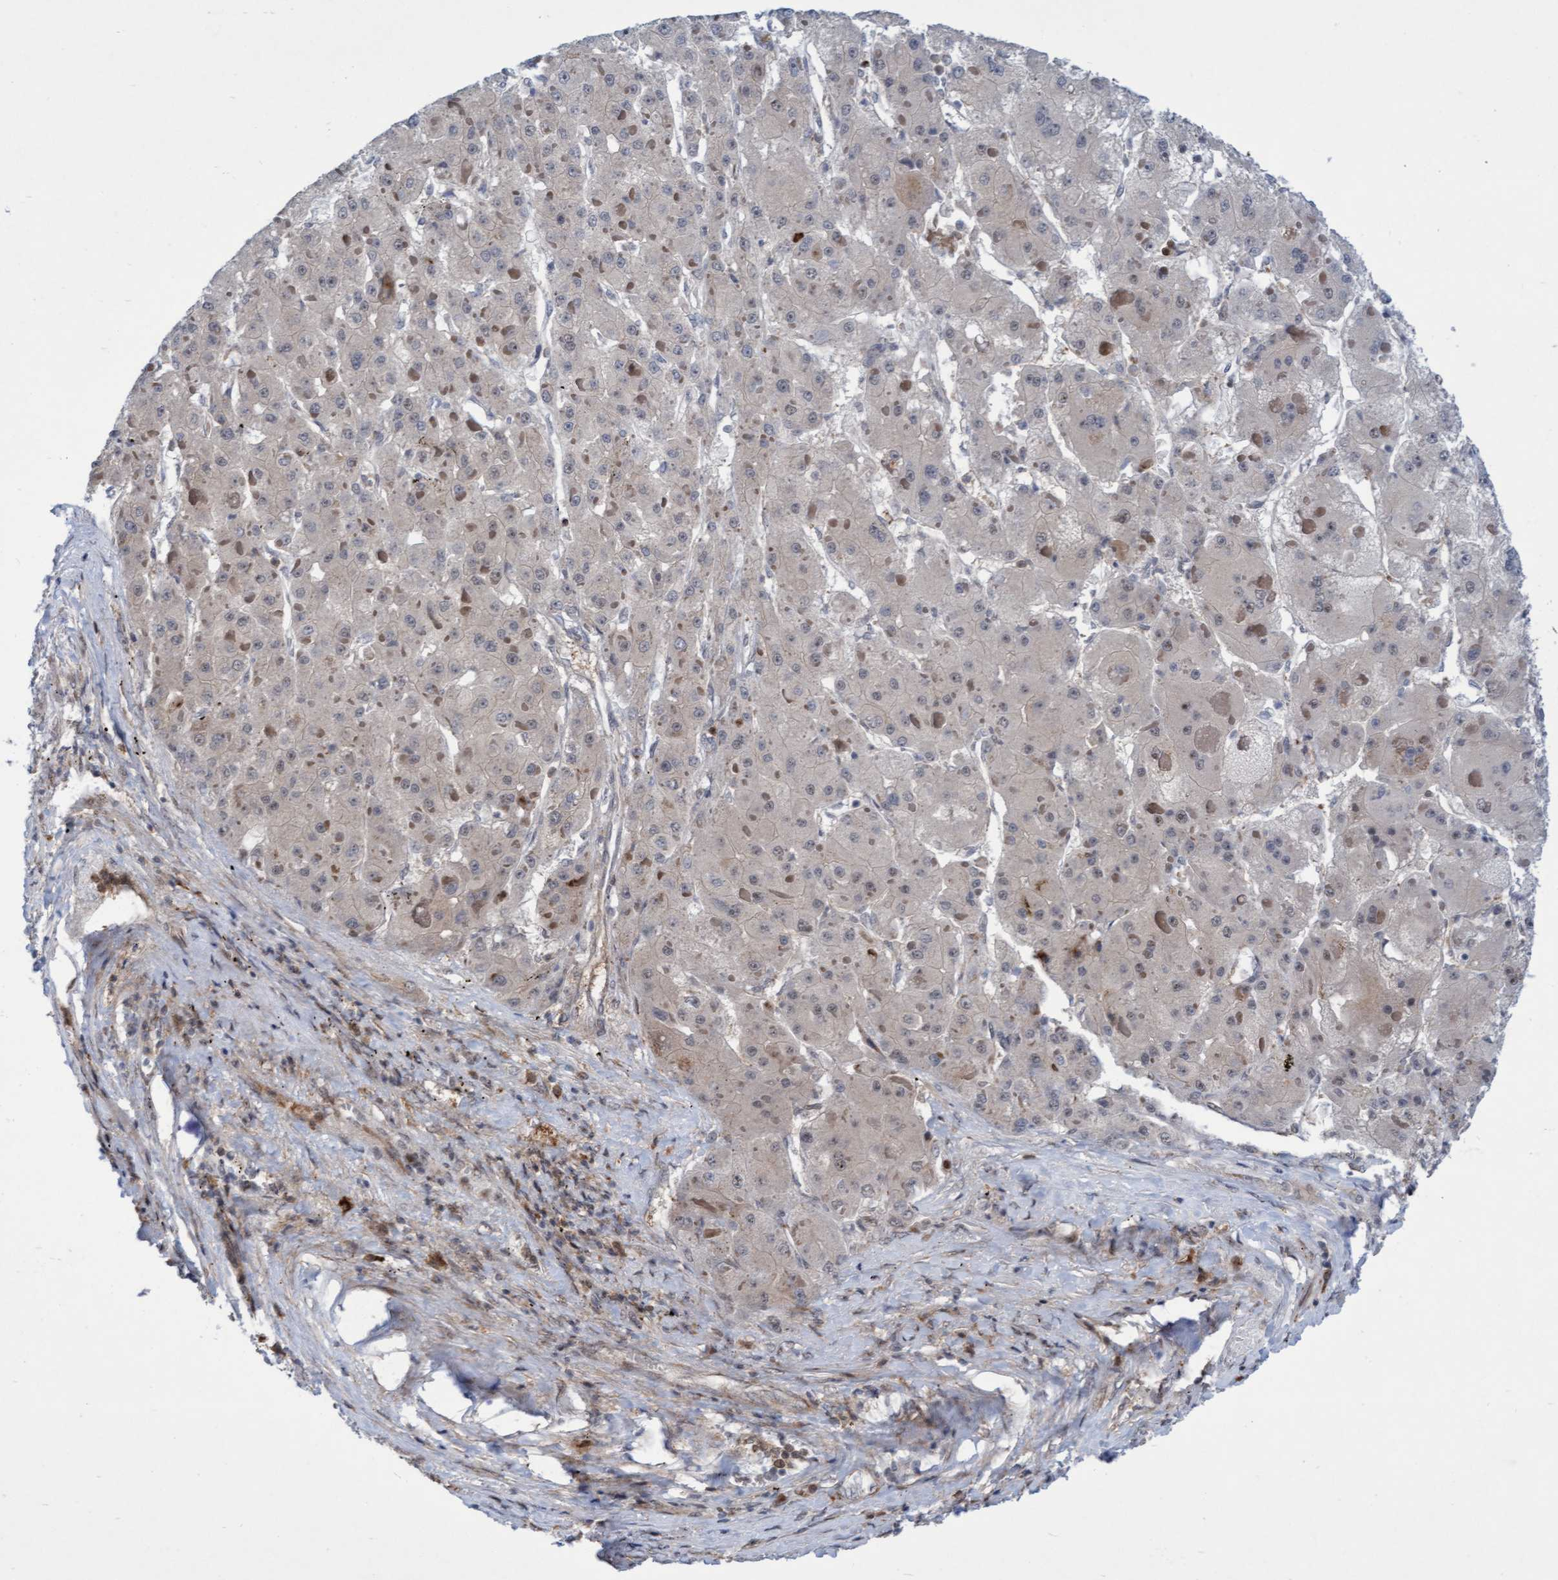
{"staining": {"intensity": "weak", "quantity": "<25%", "location": "cytoplasmic/membranous"}, "tissue": "liver cancer", "cell_type": "Tumor cells", "image_type": "cancer", "snomed": [{"axis": "morphology", "description": "Carcinoma, Hepatocellular, NOS"}, {"axis": "topography", "description": "Liver"}], "caption": "Immunohistochemistry histopathology image of human liver cancer stained for a protein (brown), which reveals no staining in tumor cells. Brightfield microscopy of IHC stained with DAB (brown) and hematoxylin (blue), captured at high magnification.", "gene": "RAP1GAP2", "patient": {"sex": "female", "age": 73}}